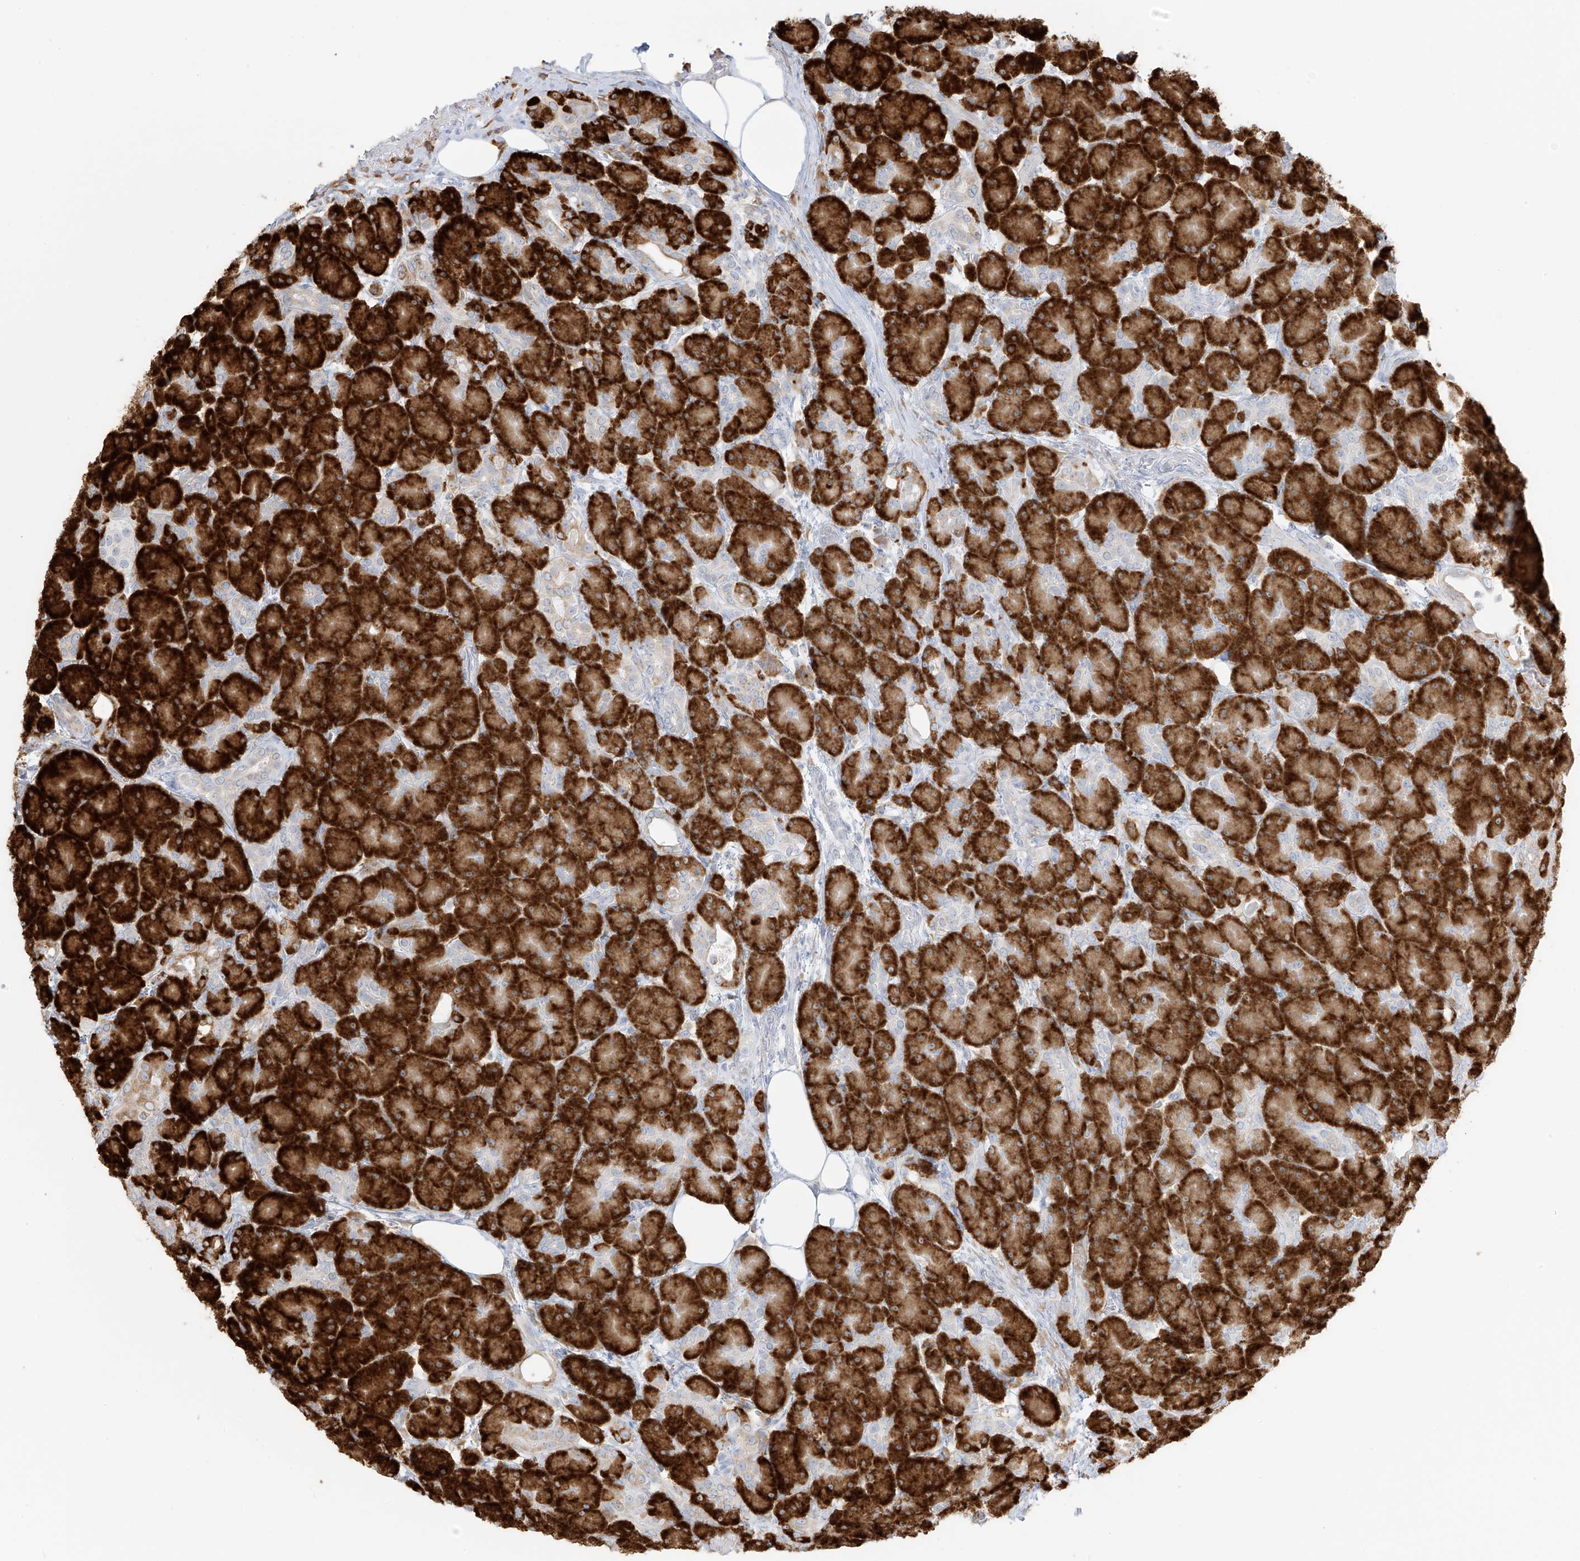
{"staining": {"intensity": "strong", "quantity": ">75%", "location": "cytoplasmic/membranous"}, "tissue": "pancreas", "cell_type": "Exocrine glandular cells", "image_type": "normal", "snomed": [{"axis": "morphology", "description": "Normal tissue, NOS"}, {"axis": "topography", "description": "Pancreas"}], "caption": "Strong cytoplasmic/membranous protein positivity is seen in about >75% of exocrine glandular cells in pancreas.", "gene": "LRRC59", "patient": {"sex": "male", "age": 63}}